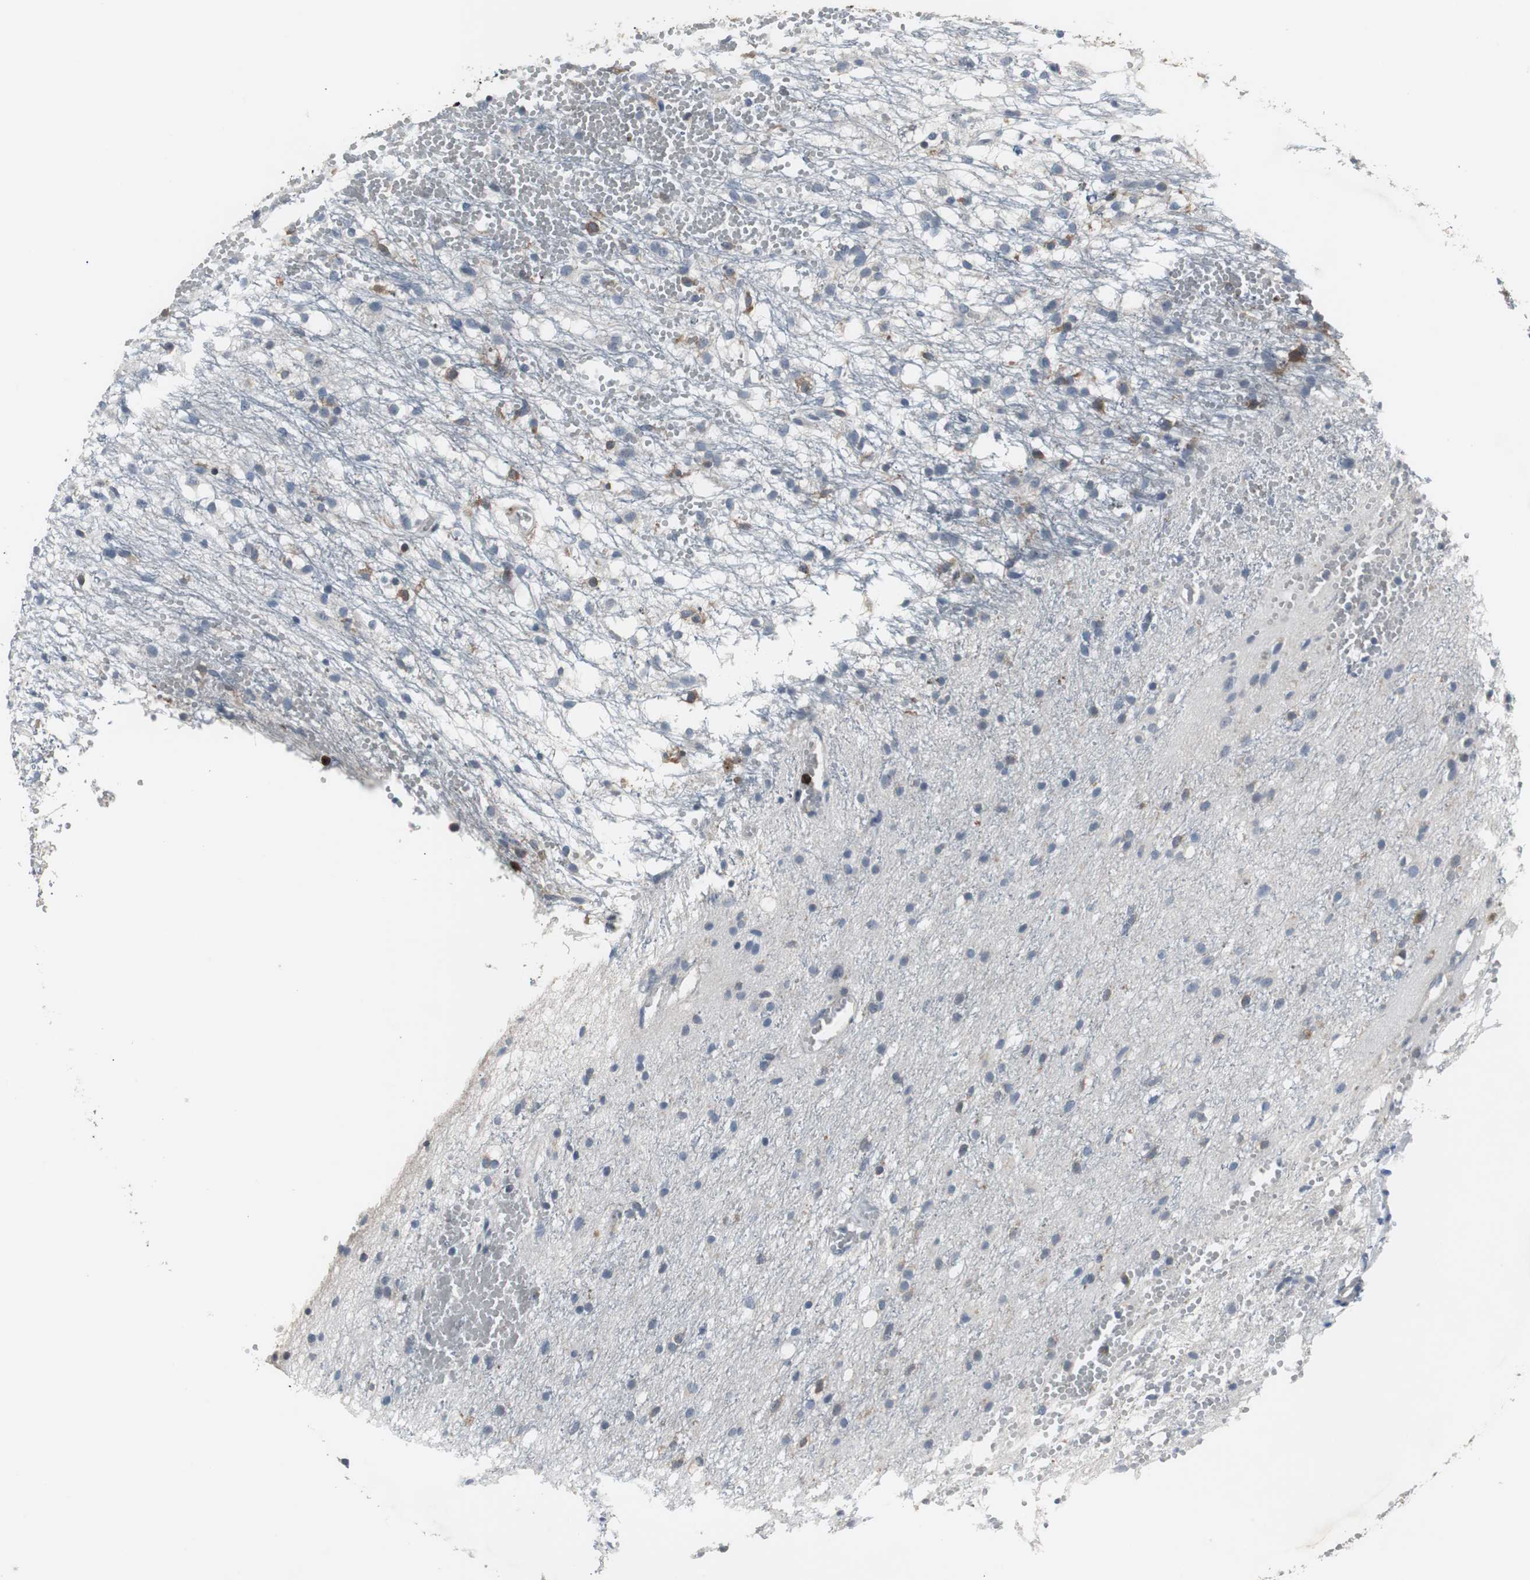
{"staining": {"intensity": "negative", "quantity": "none", "location": "none"}, "tissue": "glioma", "cell_type": "Tumor cells", "image_type": "cancer", "snomed": [{"axis": "morphology", "description": "Glioma, malignant, High grade"}, {"axis": "topography", "description": "Brain"}], "caption": "IHC of high-grade glioma (malignant) shows no staining in tumor cells.", "gene": "NCF2", "patient": {"sex": "female", "age": 59}}